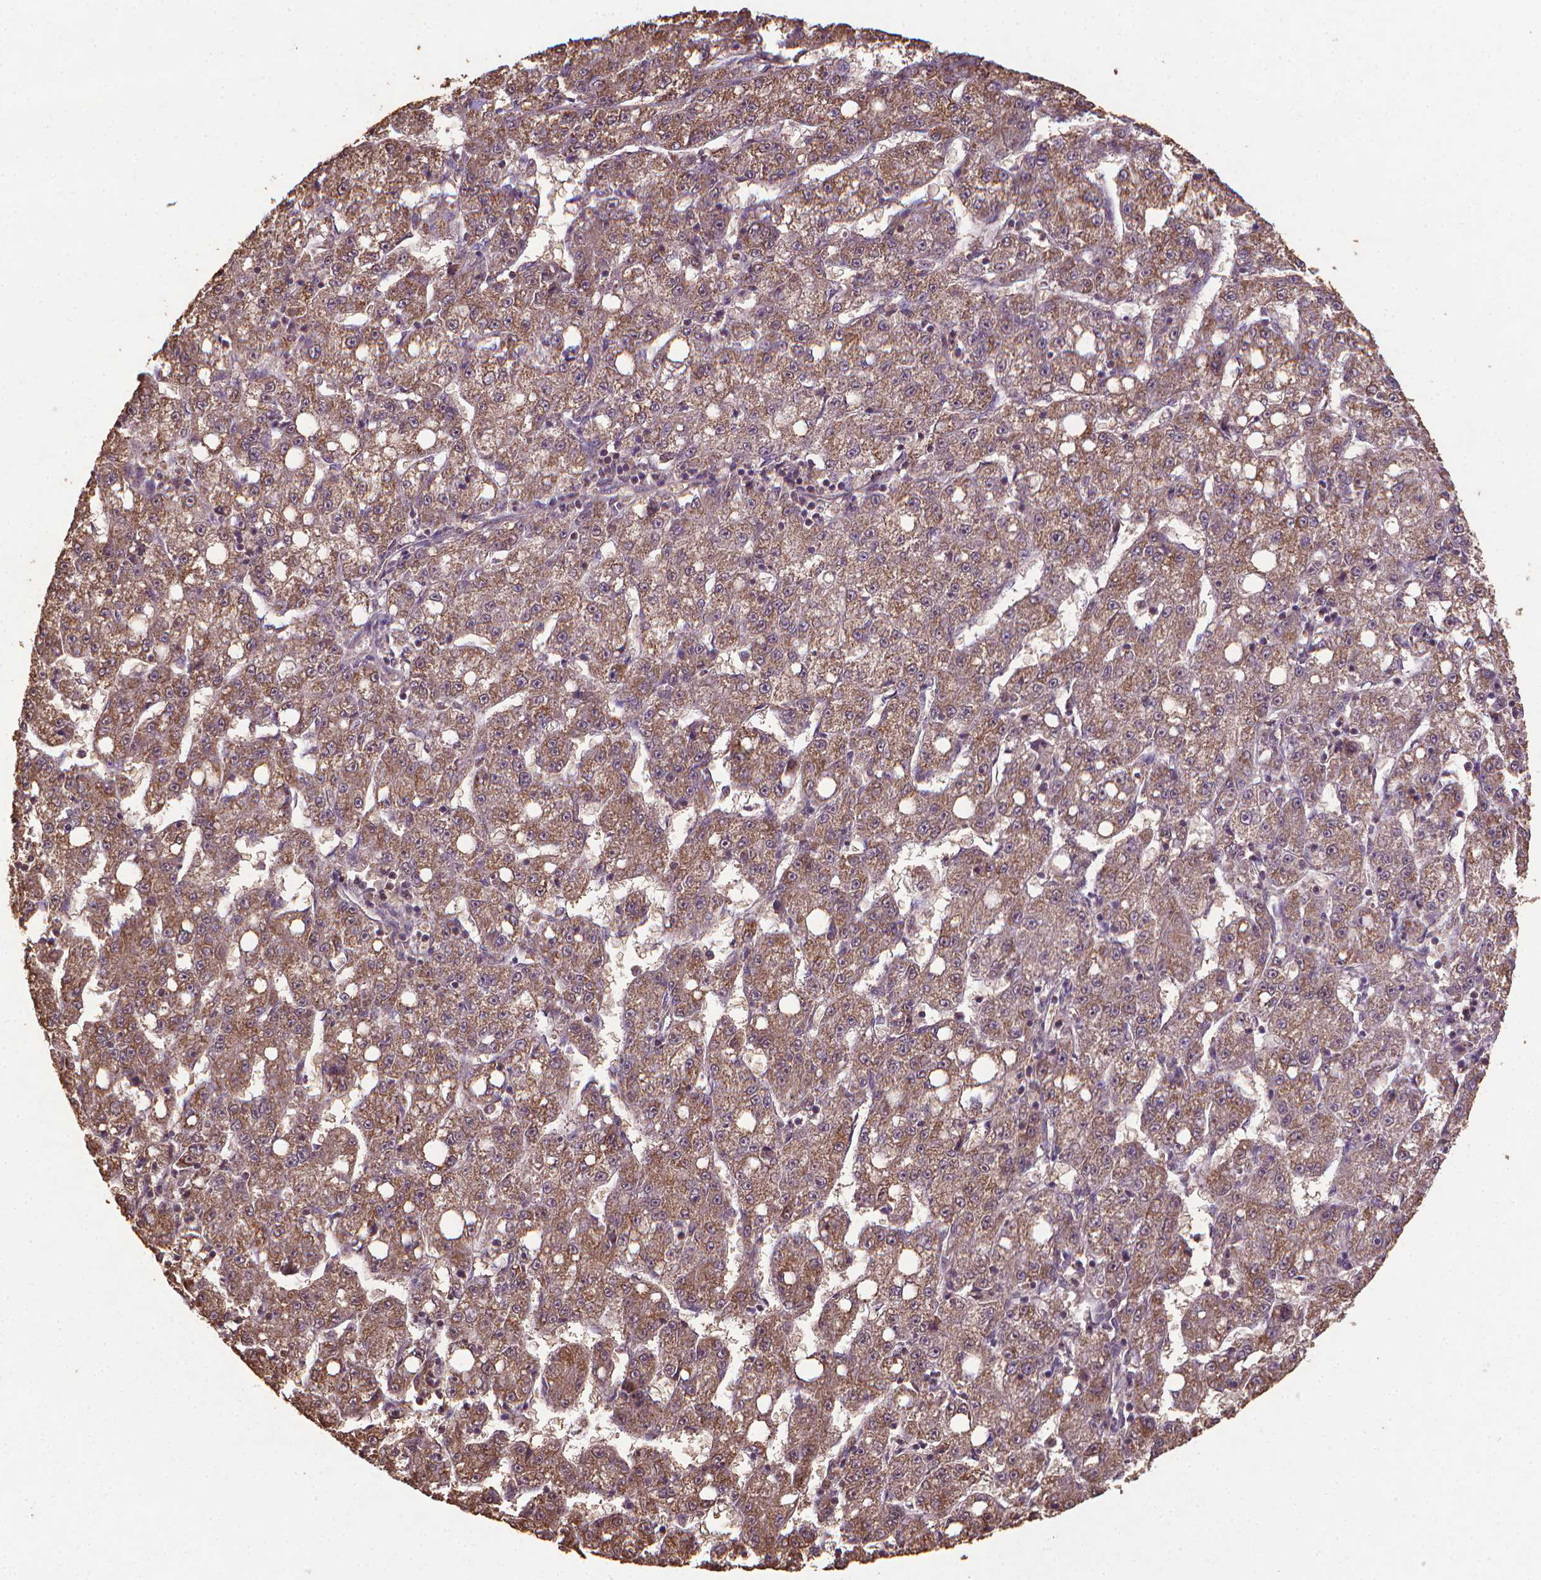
{"staining": {"intensity": "moderate", "quantity": ">75%", "location": "cytoplasmic/membranous"}, "tissue": "liver cancer", "cell_type": "Tumor cells", "image_type": "cancer", "snomed": [{"axis": "morphology", "description": "Carcinoma, Hepatocellular, NOS"}, {"axis": "topography", "description": "Liver"}], "caption": "Immunohistochemistry (IHC) photomicrograph of liver cancer (hepatocellular carcinoma) stained for a protein (brown), which exhibits medium levels of moderate cytoplasmic/membranous staining in about >75% of tumor cells.", "gene": "DCAF1", "patient": {"sex": "female", "age": 65}}